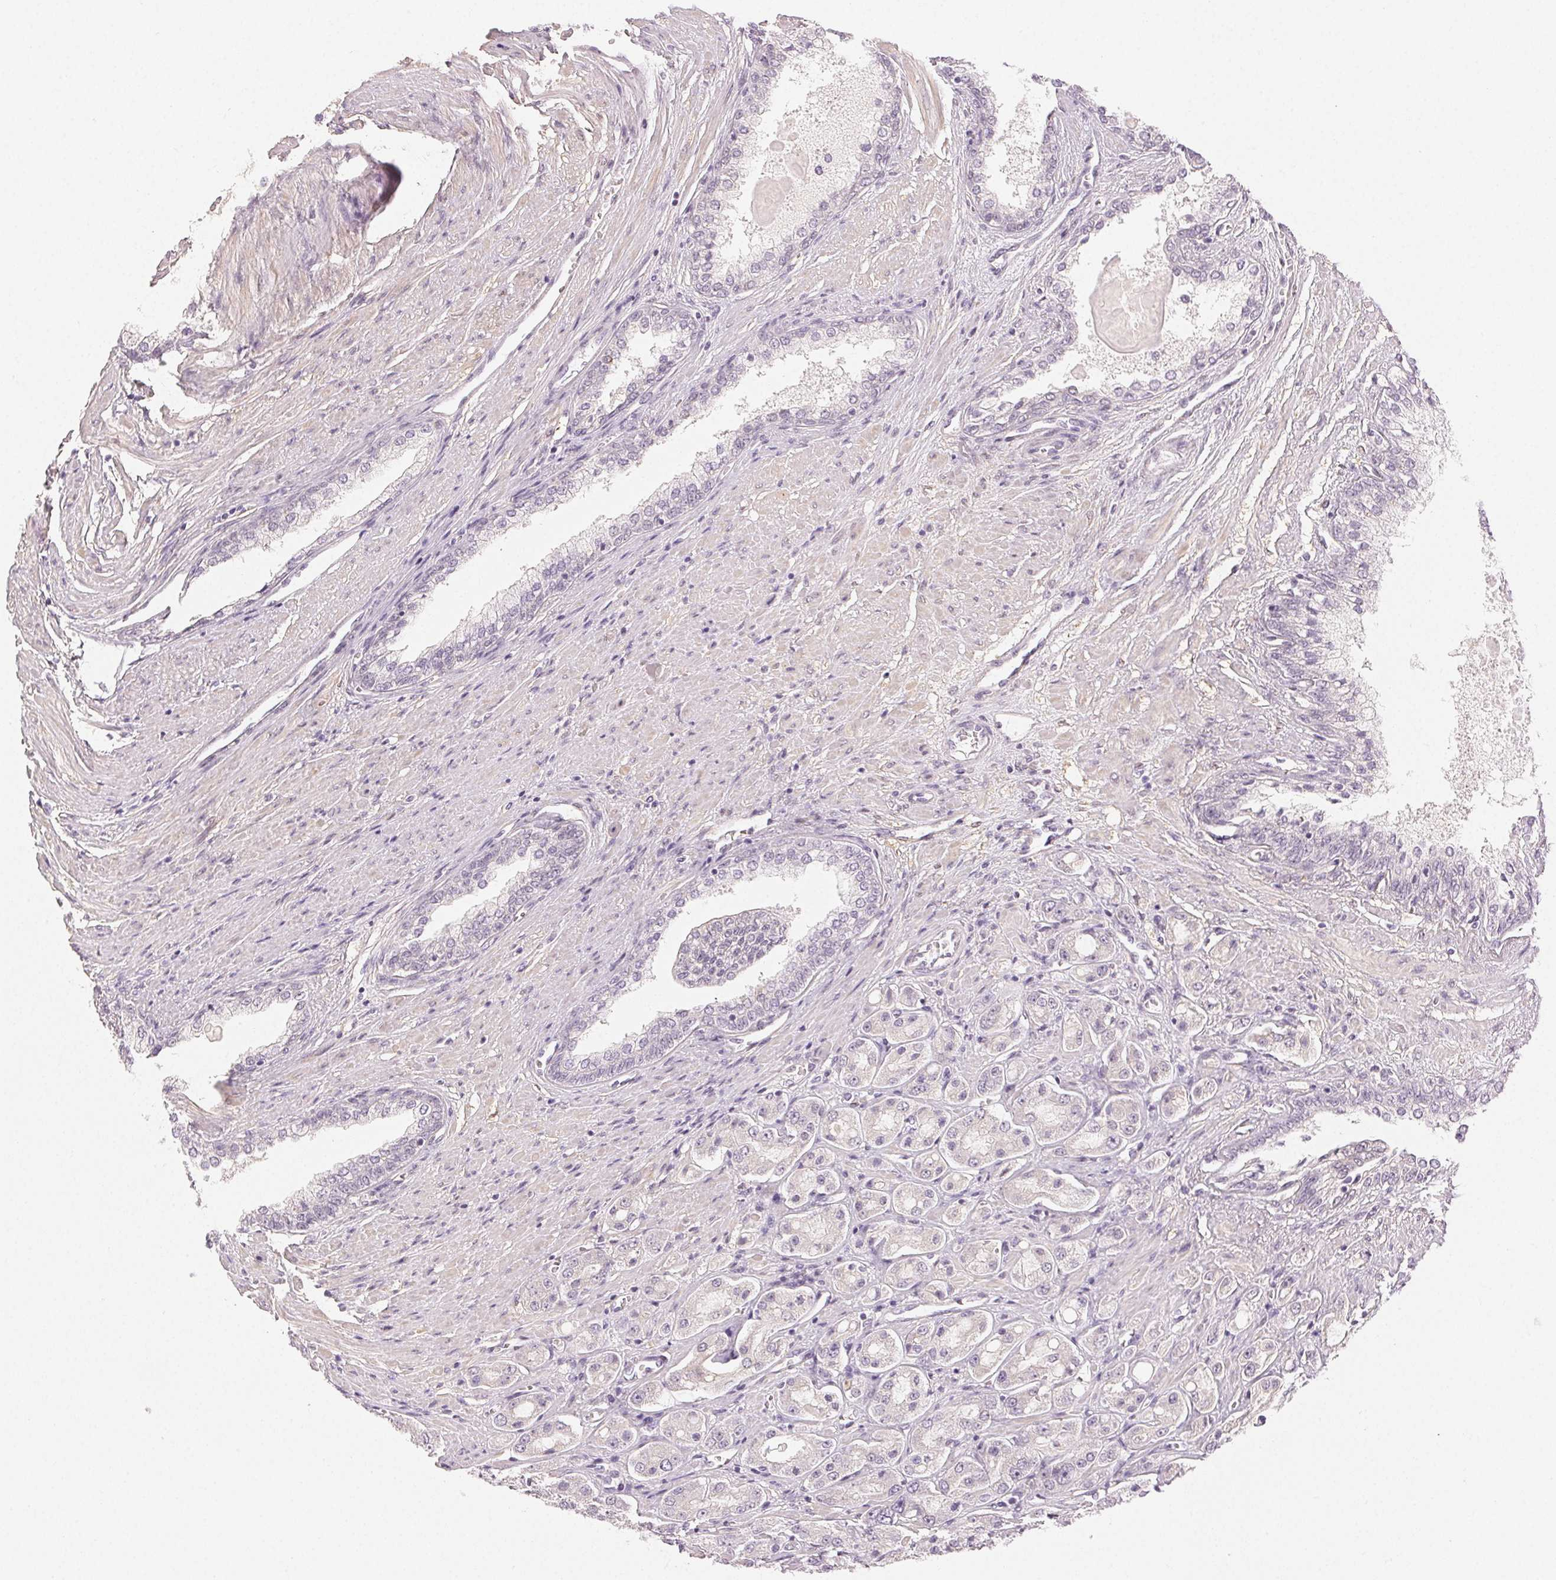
{"staining": {"intensity": "negative", "quantity": "none", "location": "none"}, "tissue": "prostate cancer", "cell_type": "Tumor cells", "image_type": "cancer", "snomed": [{"axis": "morphology", "description": "Adenocarcinoma, High grade"}, {"axis": "topography", "description": "Prostate"}], "caption": "IHC photomicrograph of prostate cancer (adenocarcinoma (high-grade)) stained for a protein (brown), which displays no expression in tumor cells.", "gene": "MAP1LC3A", "patient": {"sex": "male", "age": 67}}